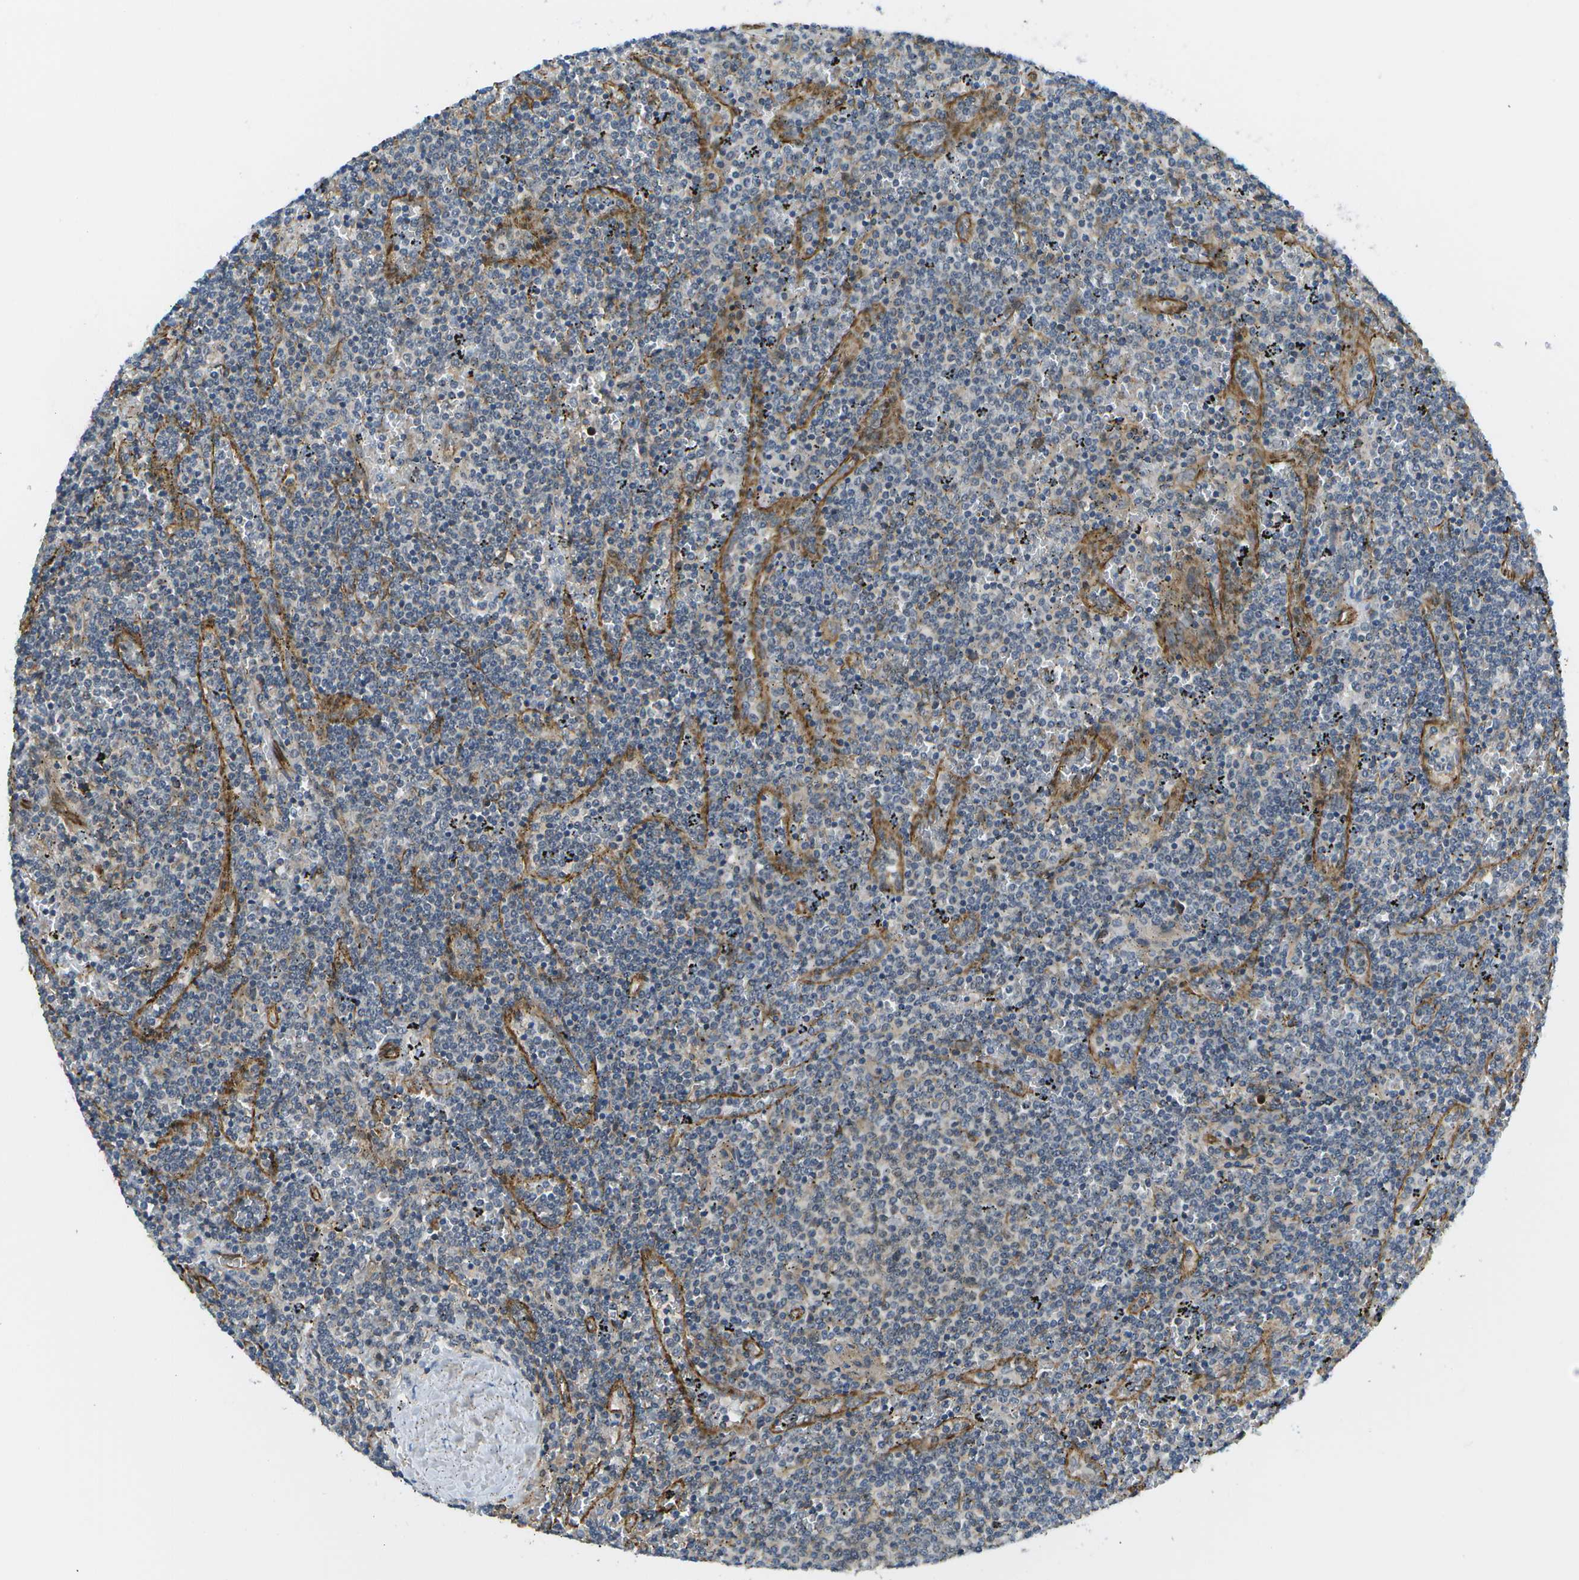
{"staining": {"intensity": "negative", "quantity": "none", "location": "none"}, "tissue": "lymphoma", "cell_type": "Tumor cells", "image_type": "cancer", "snomed": [{"axis": "morphology", "description": "Malignant lymphoma, non-Hodgkin's type, Low grade"}, {"axis": "topography", "description": "Spleen"}], "caption": "High power microscopy image of an immunohistochemistry photomicrograph of low-grade malignant lymphoma, non-Hodgkin's type, revealing no significant expression in tumor cells.", "gene": "KIAA0040", "patient": {"sex": "female", "age": 50}}